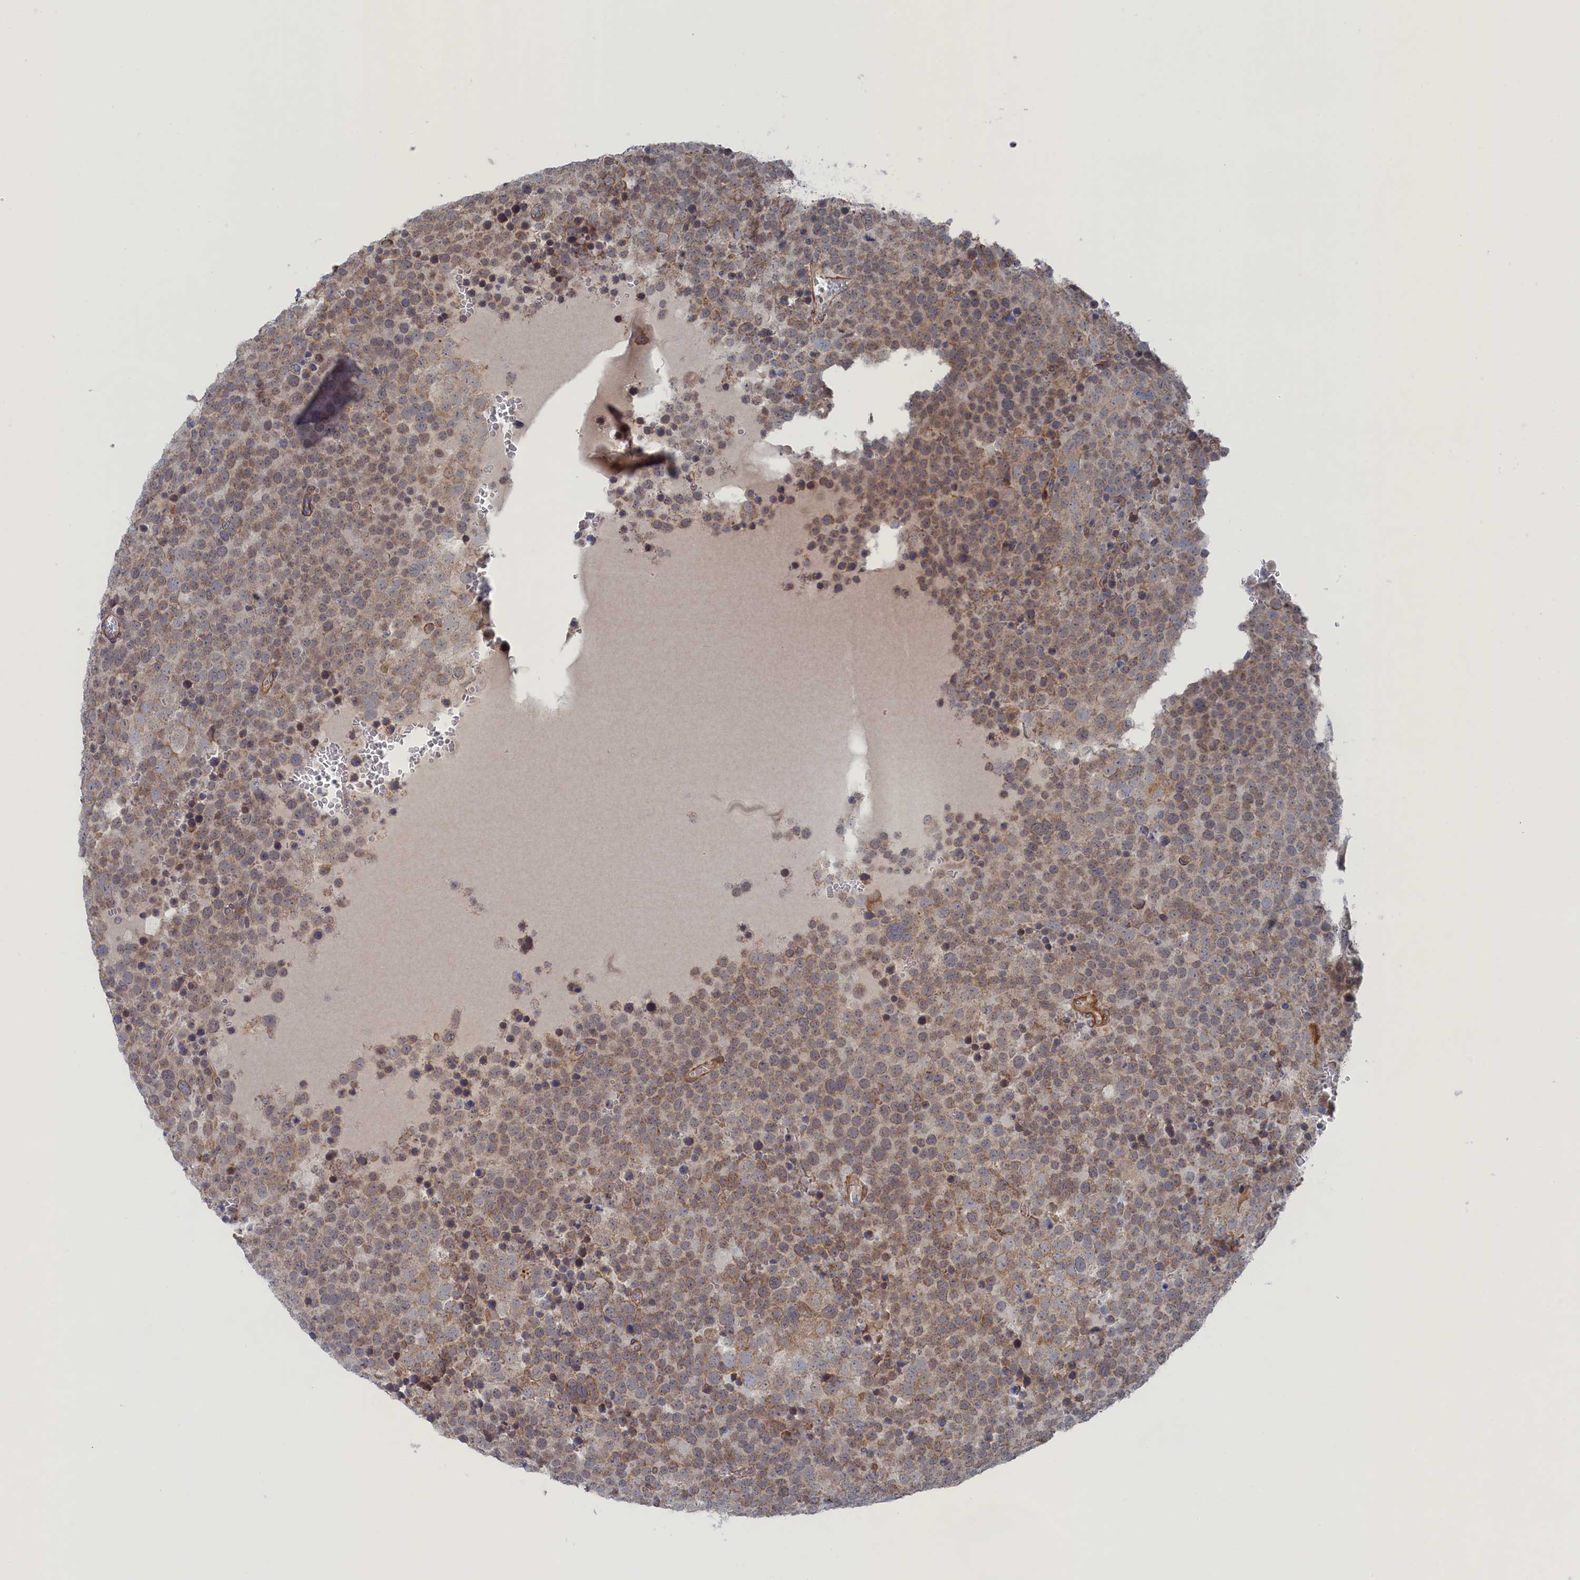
{"staining": {"intensity": "weak", "quantity": ">75%", "location": "cytoplasmic/membranous"}, "tissue": "testis cancer", "cell_type": "Tumor cells", "image_type": "cancer", "snomed": [{"axis": "morphology", "description": "Seminoma, NOS"}, {"axis": "topography", "description": "Testis"}], "caption": "Seminoma (testis) stained for a protein demonstrates weak cytoplasmic/membranous positivity in tumor cells. The staining was performed using DAB (3,3'-diaminobenzidine), with brown indicating positive protein expression. Nuclei are stained blue with hematoxylin.", "gene": "FILIP1L", "patient": {"sex": "male", "age": 71}}